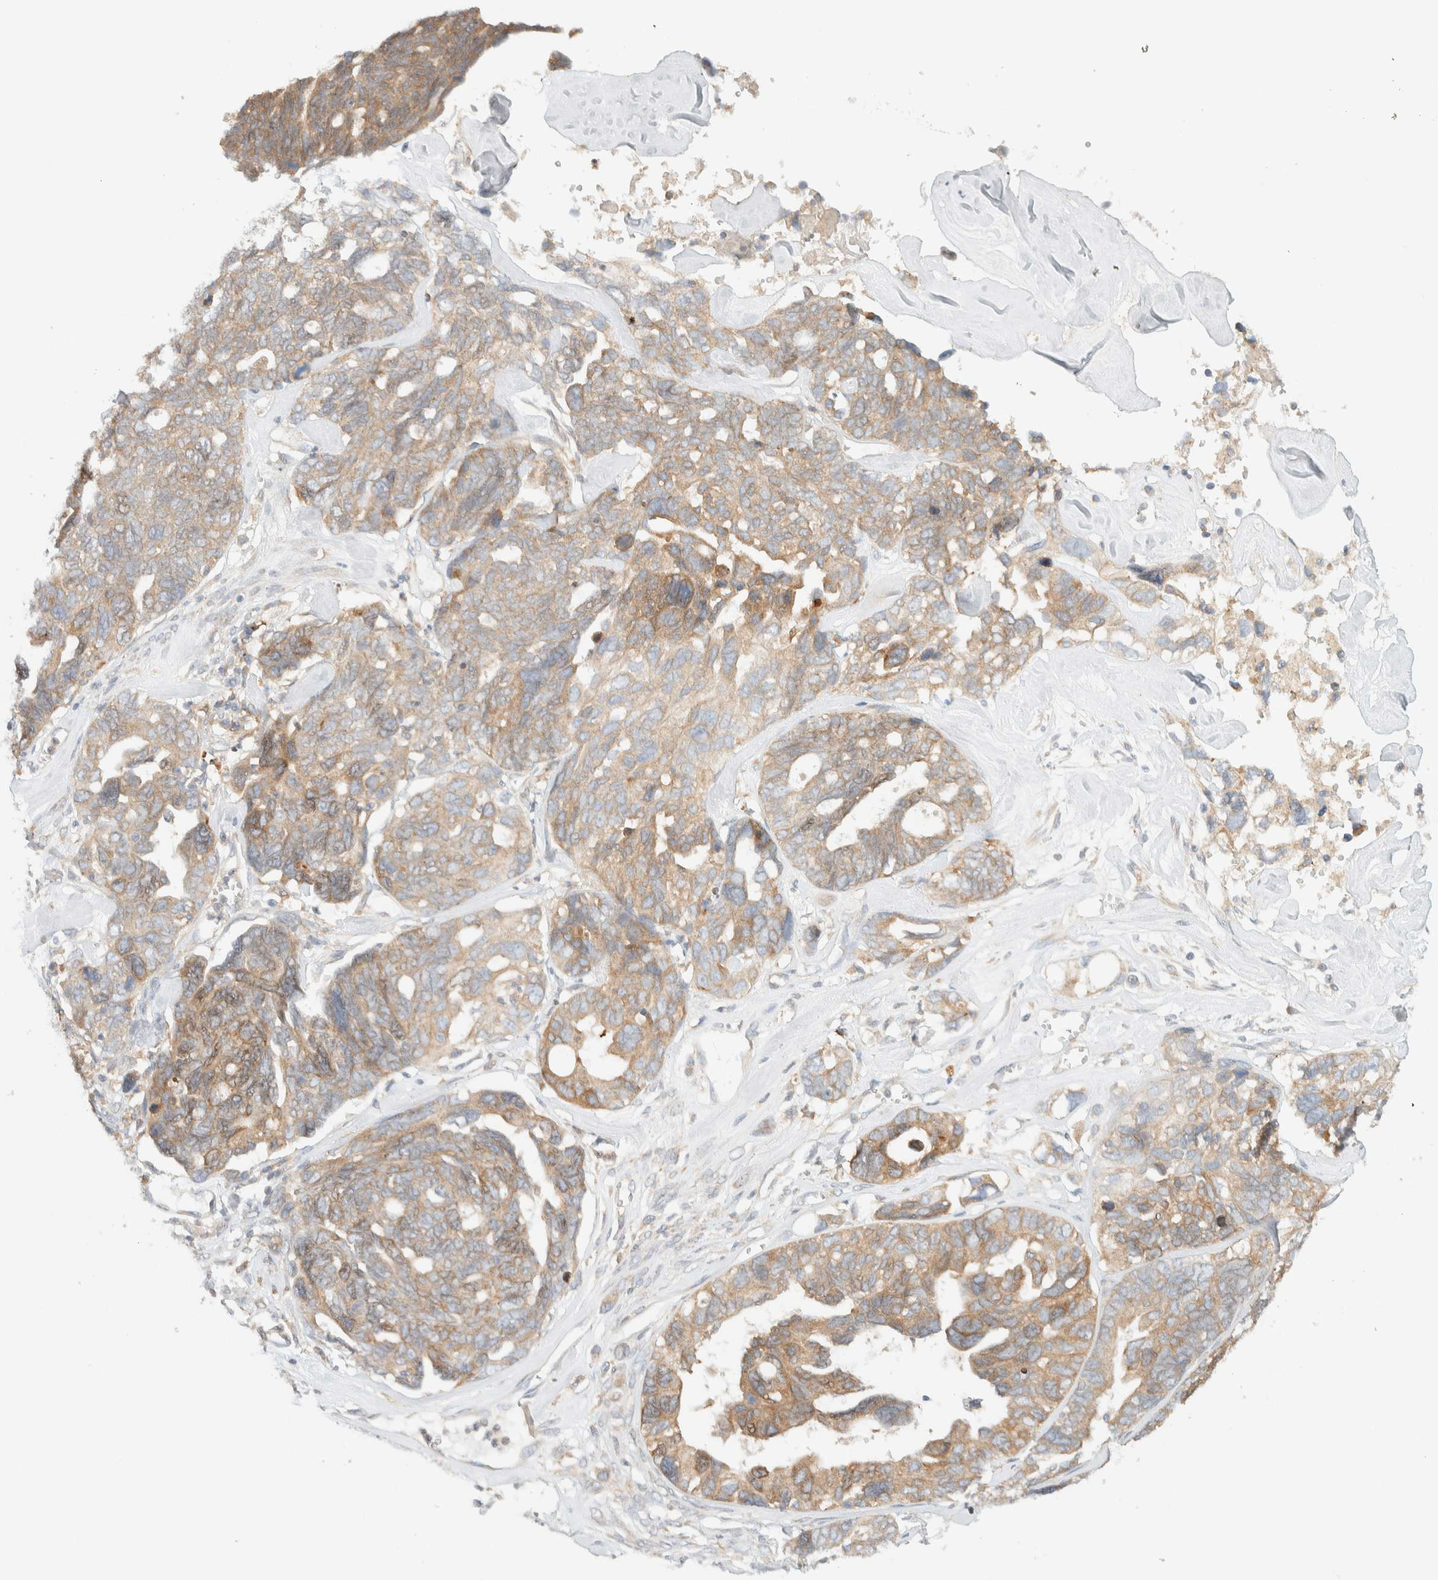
{"staining": {"intensity": "moderate", "quantity": ">75%", "location": "cytoplasmic/membranous"}, "tissue": "ovarian cancer", "cell_type": "Tumor cells", "image_type": "cancer", "snomed": [{"axis": "morphology", "description": "Cystadenocarcinoma, serous, NOS"}, {"axis": "topography", "description": "Ovary"}], "caption": "The image shows staining of ovarian cancer, revealing moderate cytoplasmic/membranous protein staining (brown color) within tumor cells.", "gene": "NT5C", "patient": {"sex": "female", "age": 79}}